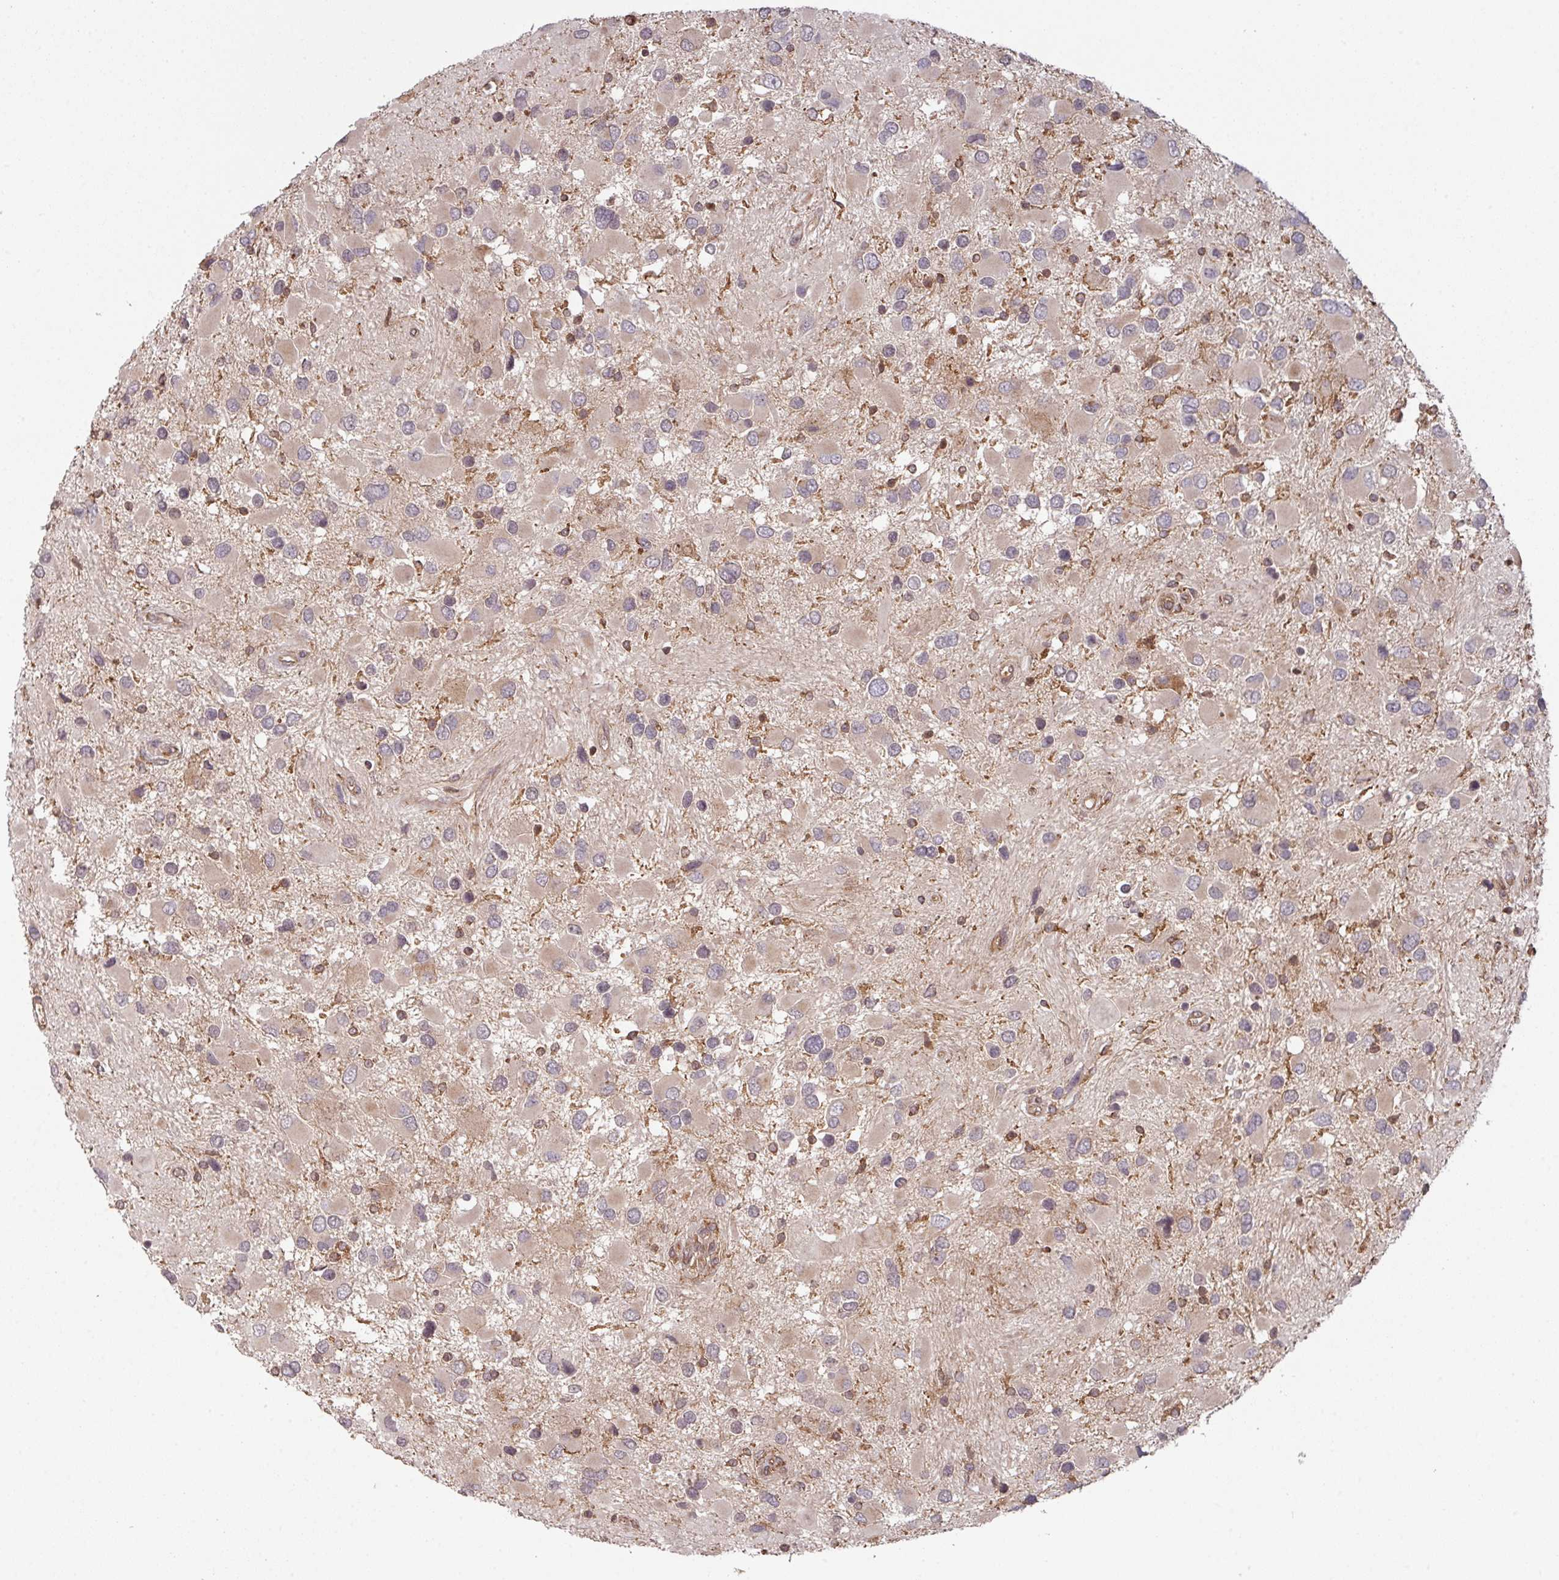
{"staining": {"intensity": "weak", "quantity": "25%-75%", "location": "cytoplasmic/membranous"}, "tissue": "glioma", "cell_type": "Tumor cells", "image_type": "cancer", "snomed": [{"axis": "morphology", "description": "Glioma, malignant, High grade"}, {"axis": "topography", "description": "Brain"}], "caption": "Immunohistochemical staining of glioma exhibits low levels of weak cytoplasmic/membranous staining in approximately 25%-75% of tumor cells.", "gene": "CYFIP2", "patient": {"sex": "male", "age": 53}}